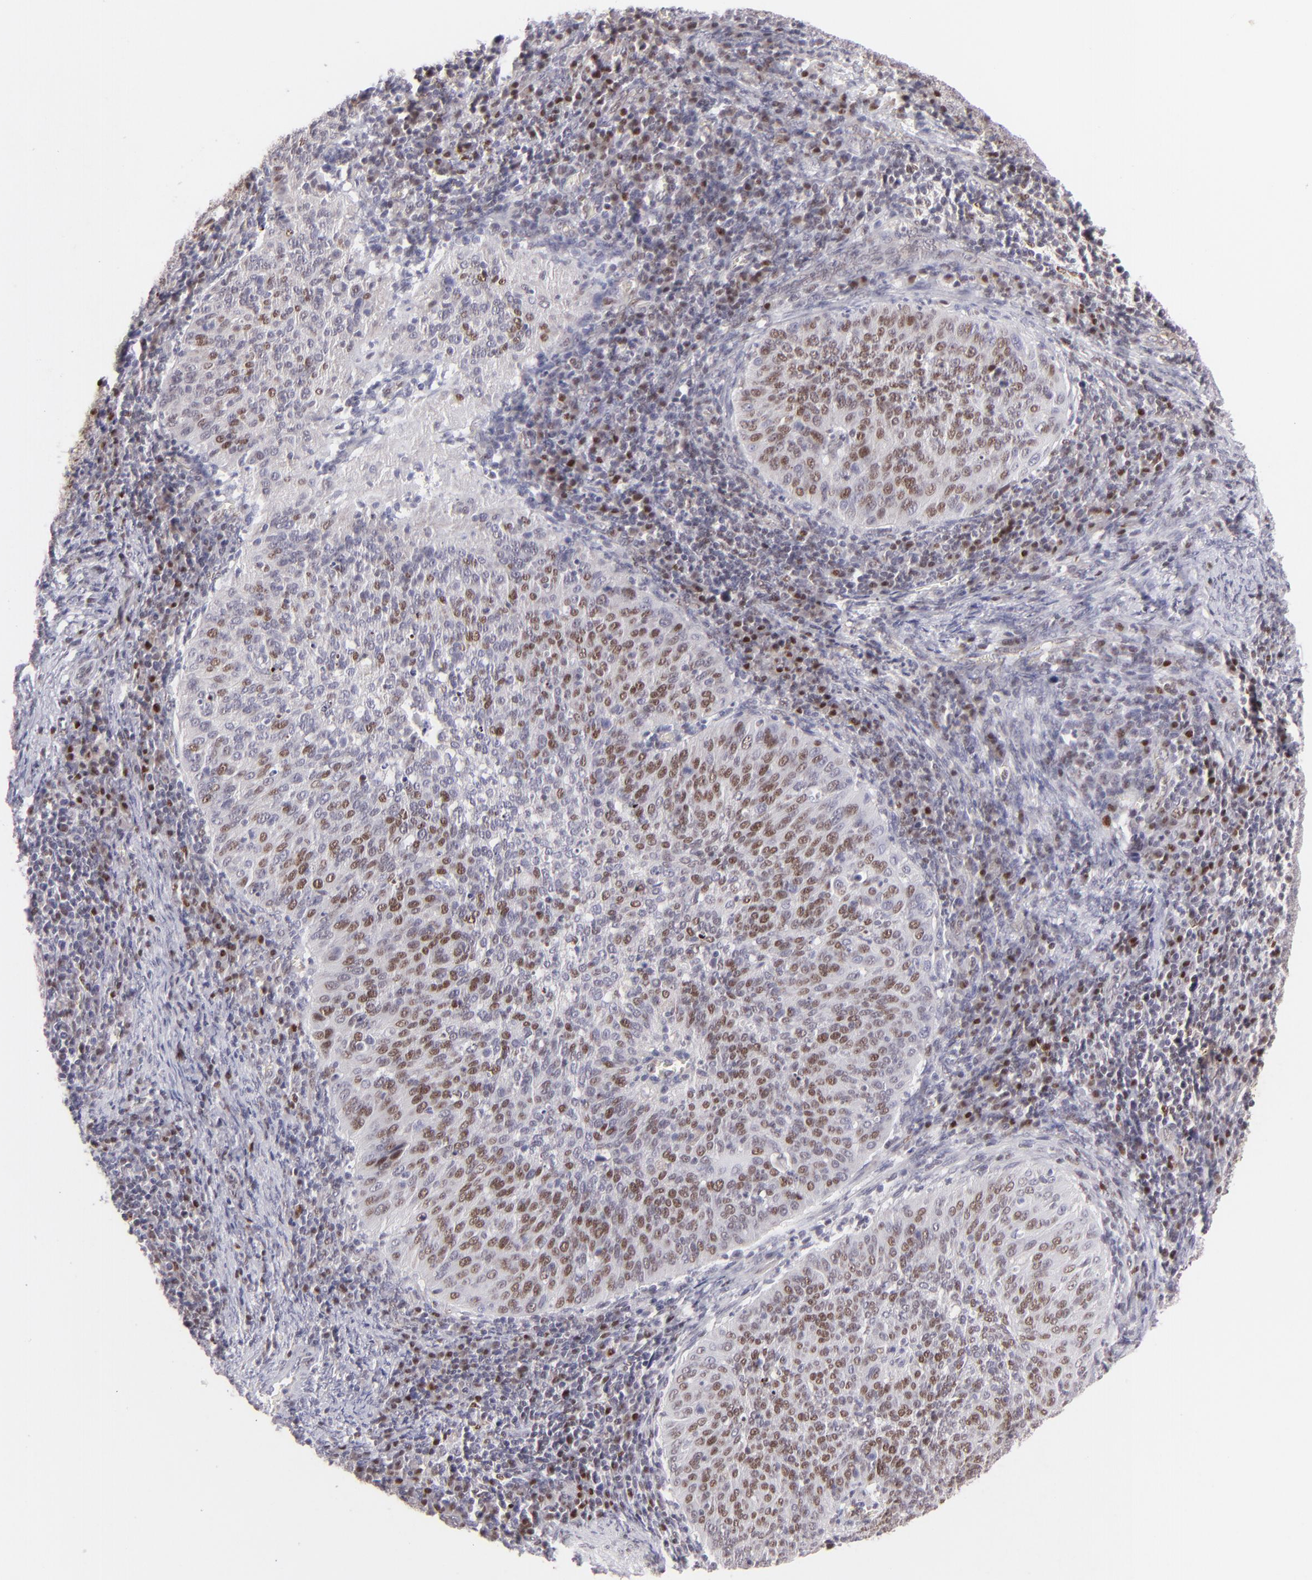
{"staining": {"intensity": "moderate", "quantity": "25%-75%", "location": "nuclear"}, "tissue": "cervical cancer", "cell_type": "Tumor cells", "image_type": "cancer", "snomed": [{"axis": "morphology", "description": "Squamous cell carcinoma, NOS"}, {"axis": "topography", "description": "Cervix"}], "caption": "DAB (3,3'-diaminobenzidine) immunohistochemical staining of cervical cancer shows moderate nuclear protein staining in about 25%-75% of tumor cells.", "gene": "POU2F1", "patient": {"sex": "female", "age": 39}}